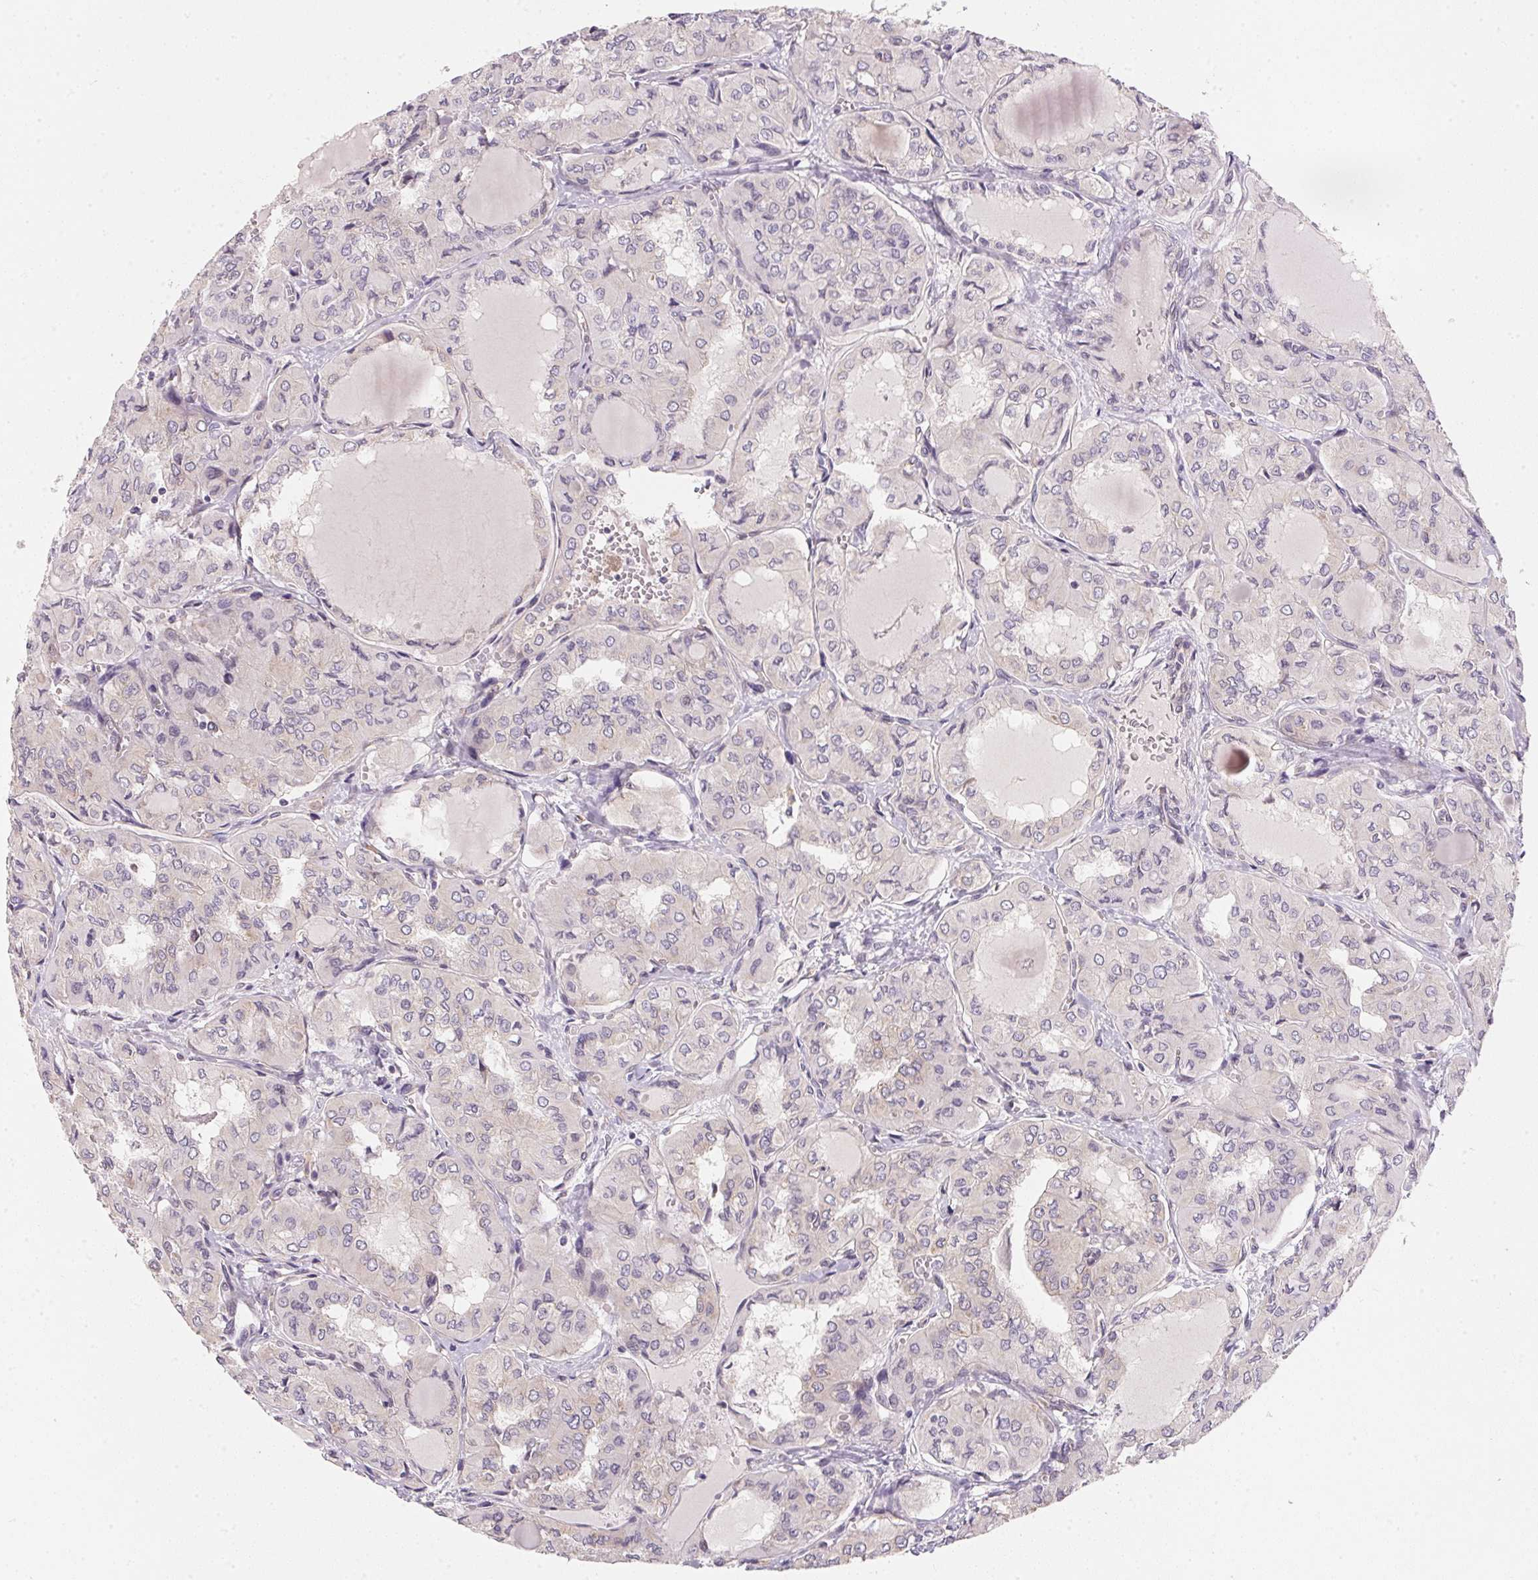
{"staining": {"intensity": "negative", "quantity": "none", "location": "none"}, "tissue": "thyroid cancer", "cell_type": "Tumor cells", "image_type": "cancer", "snomed": [{"axis": "morphology", "description": "Papillary adenocarcinoma, NOS"}, {"axis": "topography", "description": "Thyroid gland"}], "caption": "Tumor cells show no significant protein staining in thyroid cancer (papillary adenocarcinoma). (DAB (3,3'-diaminobenzidine) IHC, high magnification).", "gene": "EI24", "patient": {"sex": "male", "age": 20}}